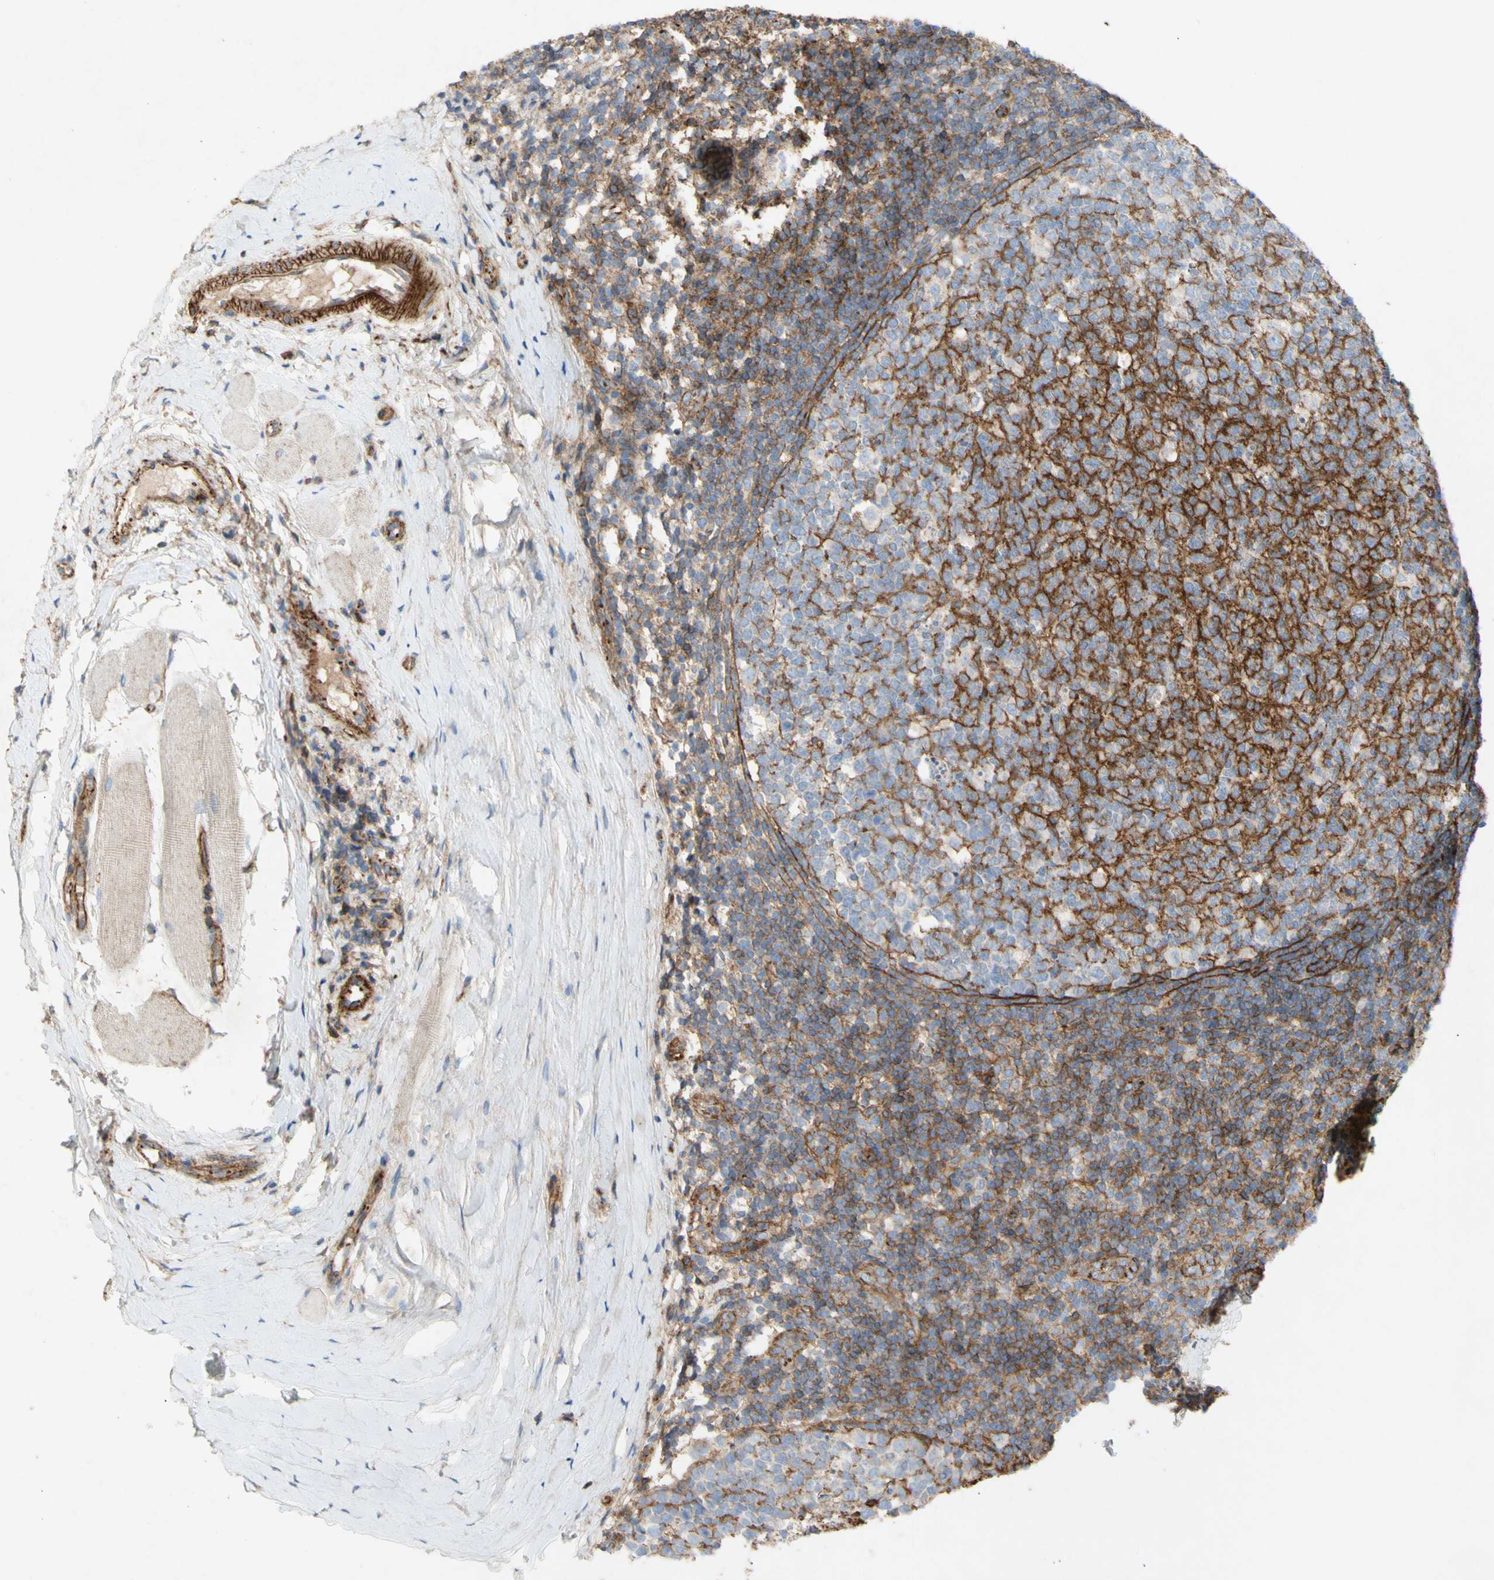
{"staining": {"intensity": "strong", "quantity": ">75%", "location": "cytoplasmic/membranous"}, "tissue": "tonsil", "cell_type": "Germinal center cells", "image_type": "normal", "snomed": [{"axis": "morphology", "description": "Normal tissue, NOS"}, {"axis": "topography", "description": "Tonsil"}], "caption": "Strong cytoplasmic/membranous expression is appreciated in about >75% of germinal center cells in benign tonsil.", "gene": "ATP2A3", "patient": {"sex": "female", "age": 19}}